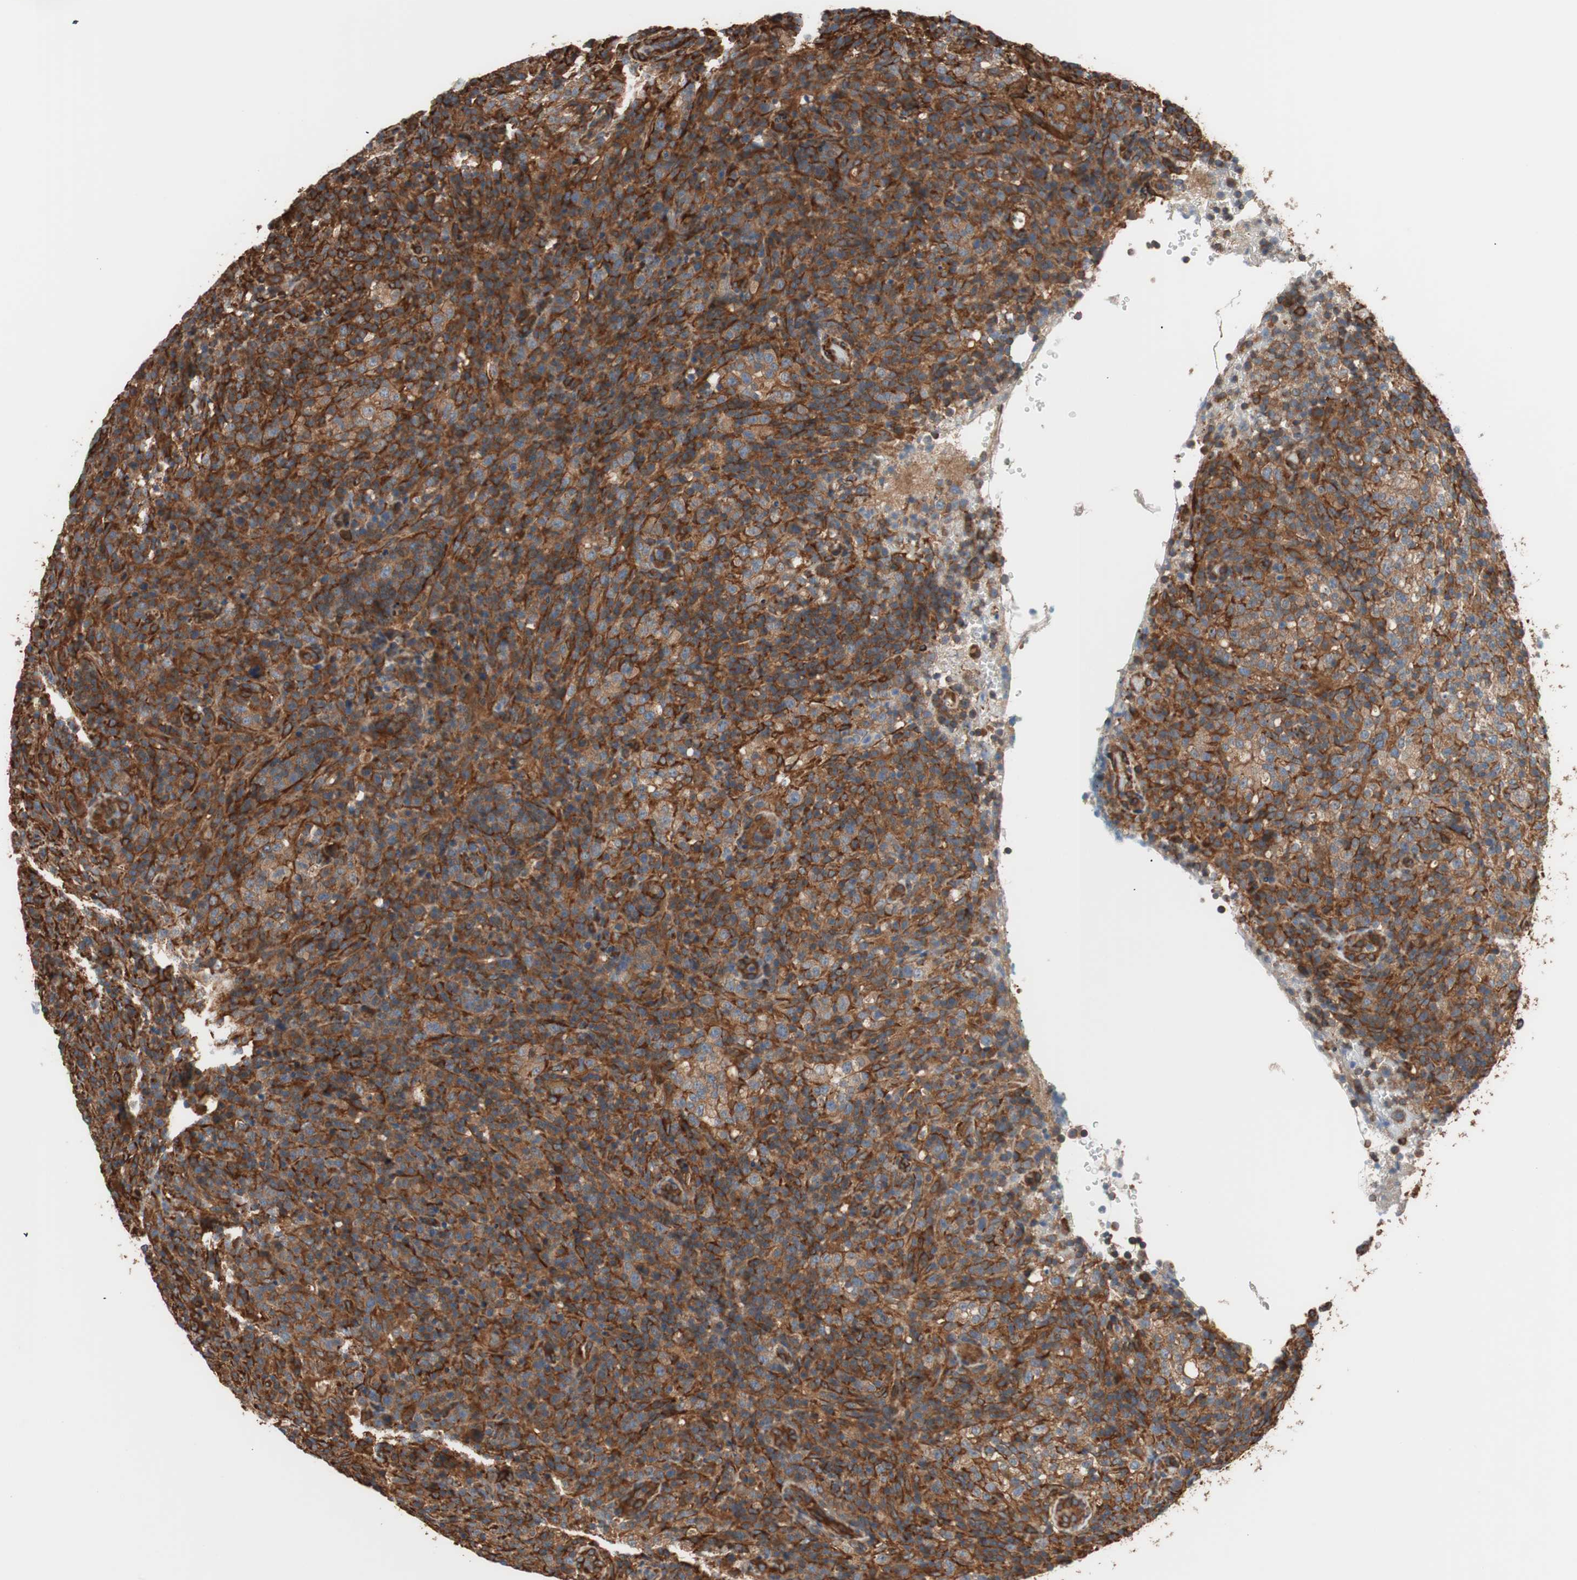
{"staining": {"intensity": "strong", "quantity": ">75%", "location": "cytoplasmic/membranous"}, "tissue": "lymphoma", "cell_type": "Tumor cells", "image_type": "cancer", "snomed": [{"axis": "morphology", "description": "Malignant lymphoma, non-Hodgkin's type, High grade"}, {"axis": "topography", "description": "Lymph node"}], "caption": "An image of human malignant lymphoma, non-Hodgkin's type (high-grade) stained for a protein demonstrates strong cytoplasmic/membranous brown staining in tumor cells.", "gene": "GPSM2", "patient": {"sex": "female", "age": 76}}